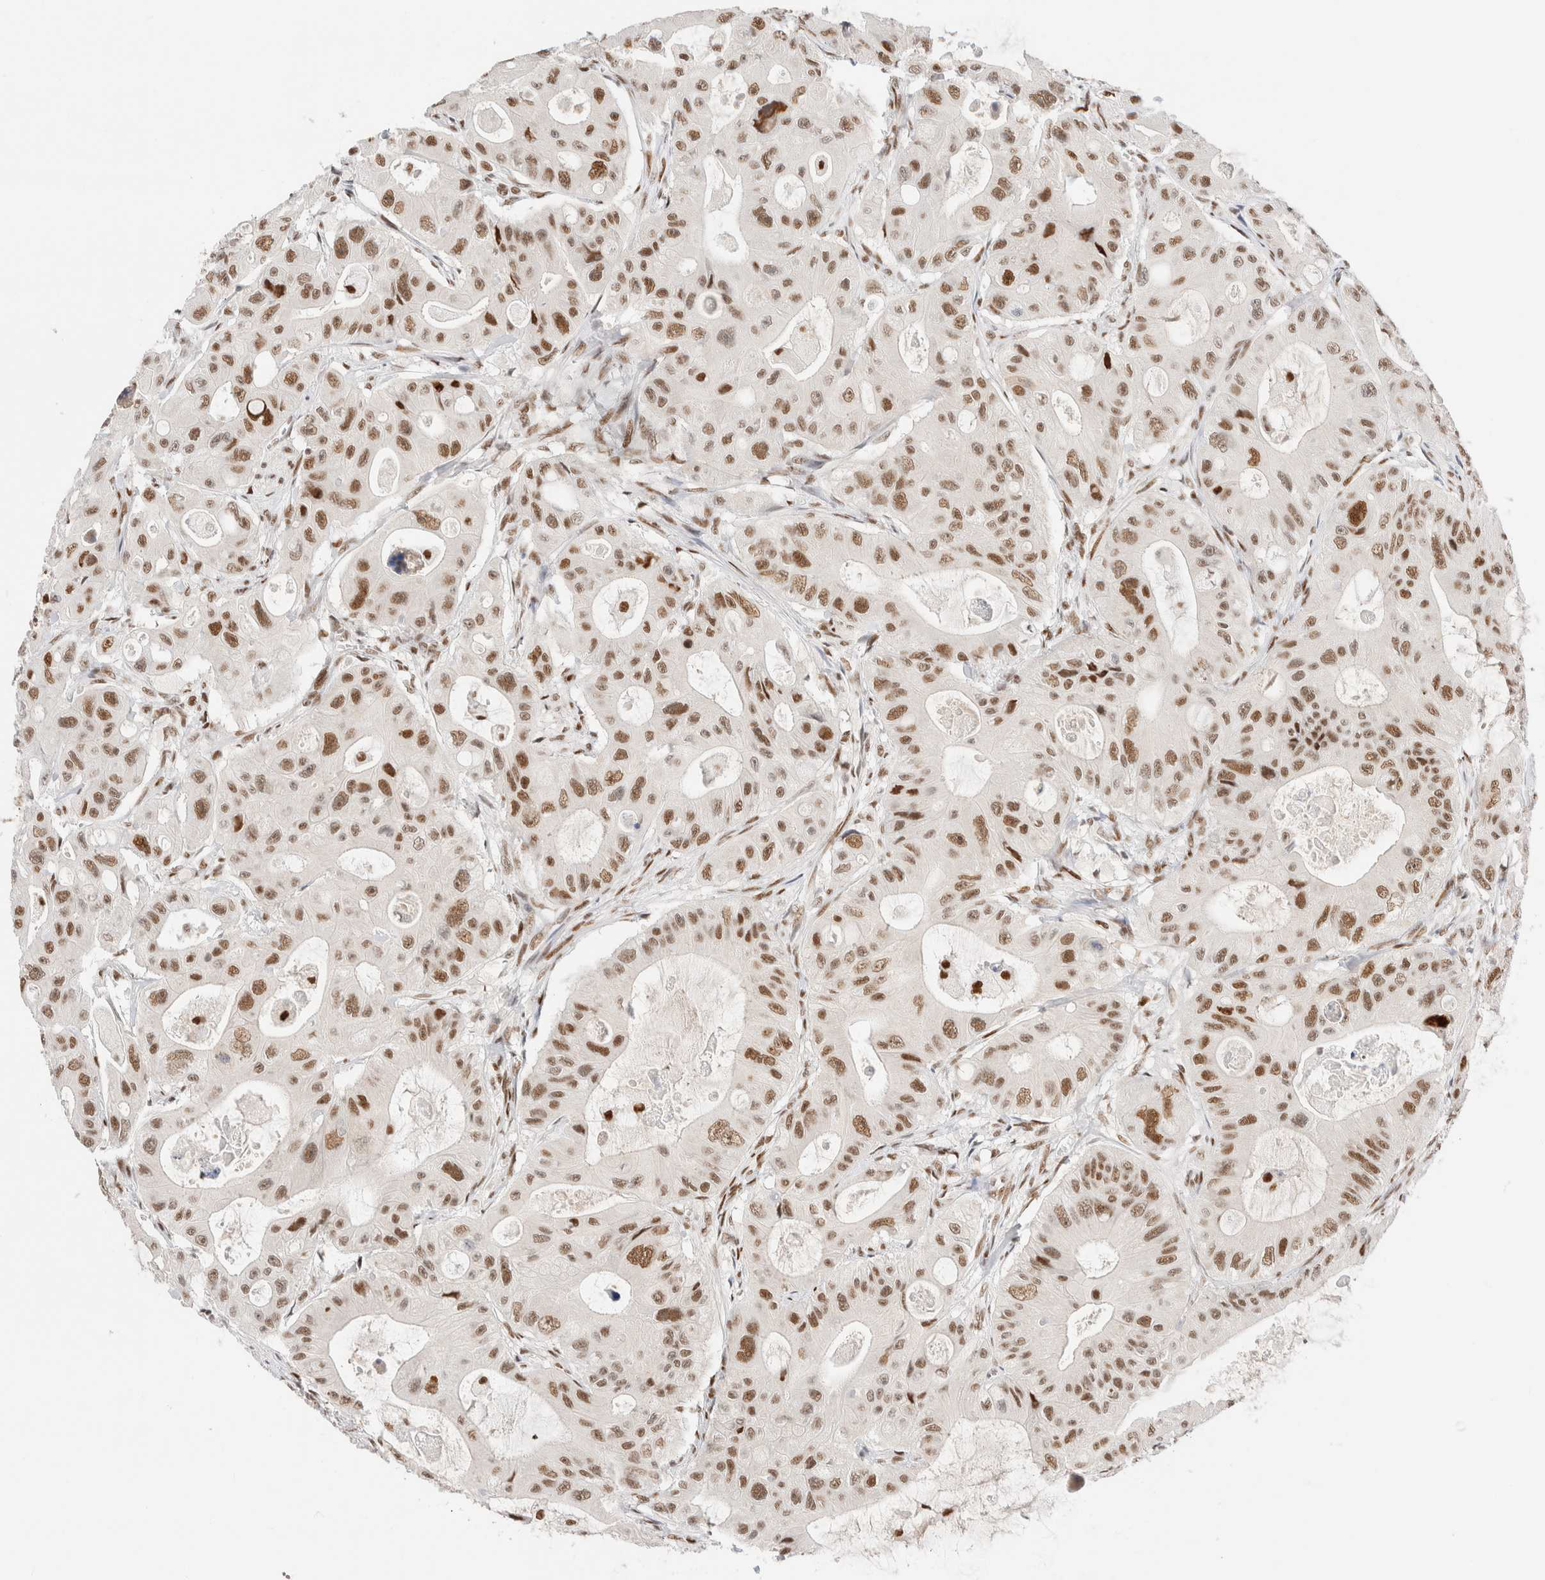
{"staining": {"intensity": "moderate", "quantity": ">75%", "location": "nuclear"}, "tissue": "colorectal cancer", "cell_type": "Tumor cells", "image_type": "cancer", "snomed": [{"axis": "morphology", "description": "Adenocarcinoma, NOS"}, {"axis": "topography", "description": "Colon"}], "caption": "Adenocarcinoma (colorectal) stained with a protein marker displays moderate staining in tumor cells.", "gene": "ZNF282", "patient": {"sex": "female", "age": 46}}